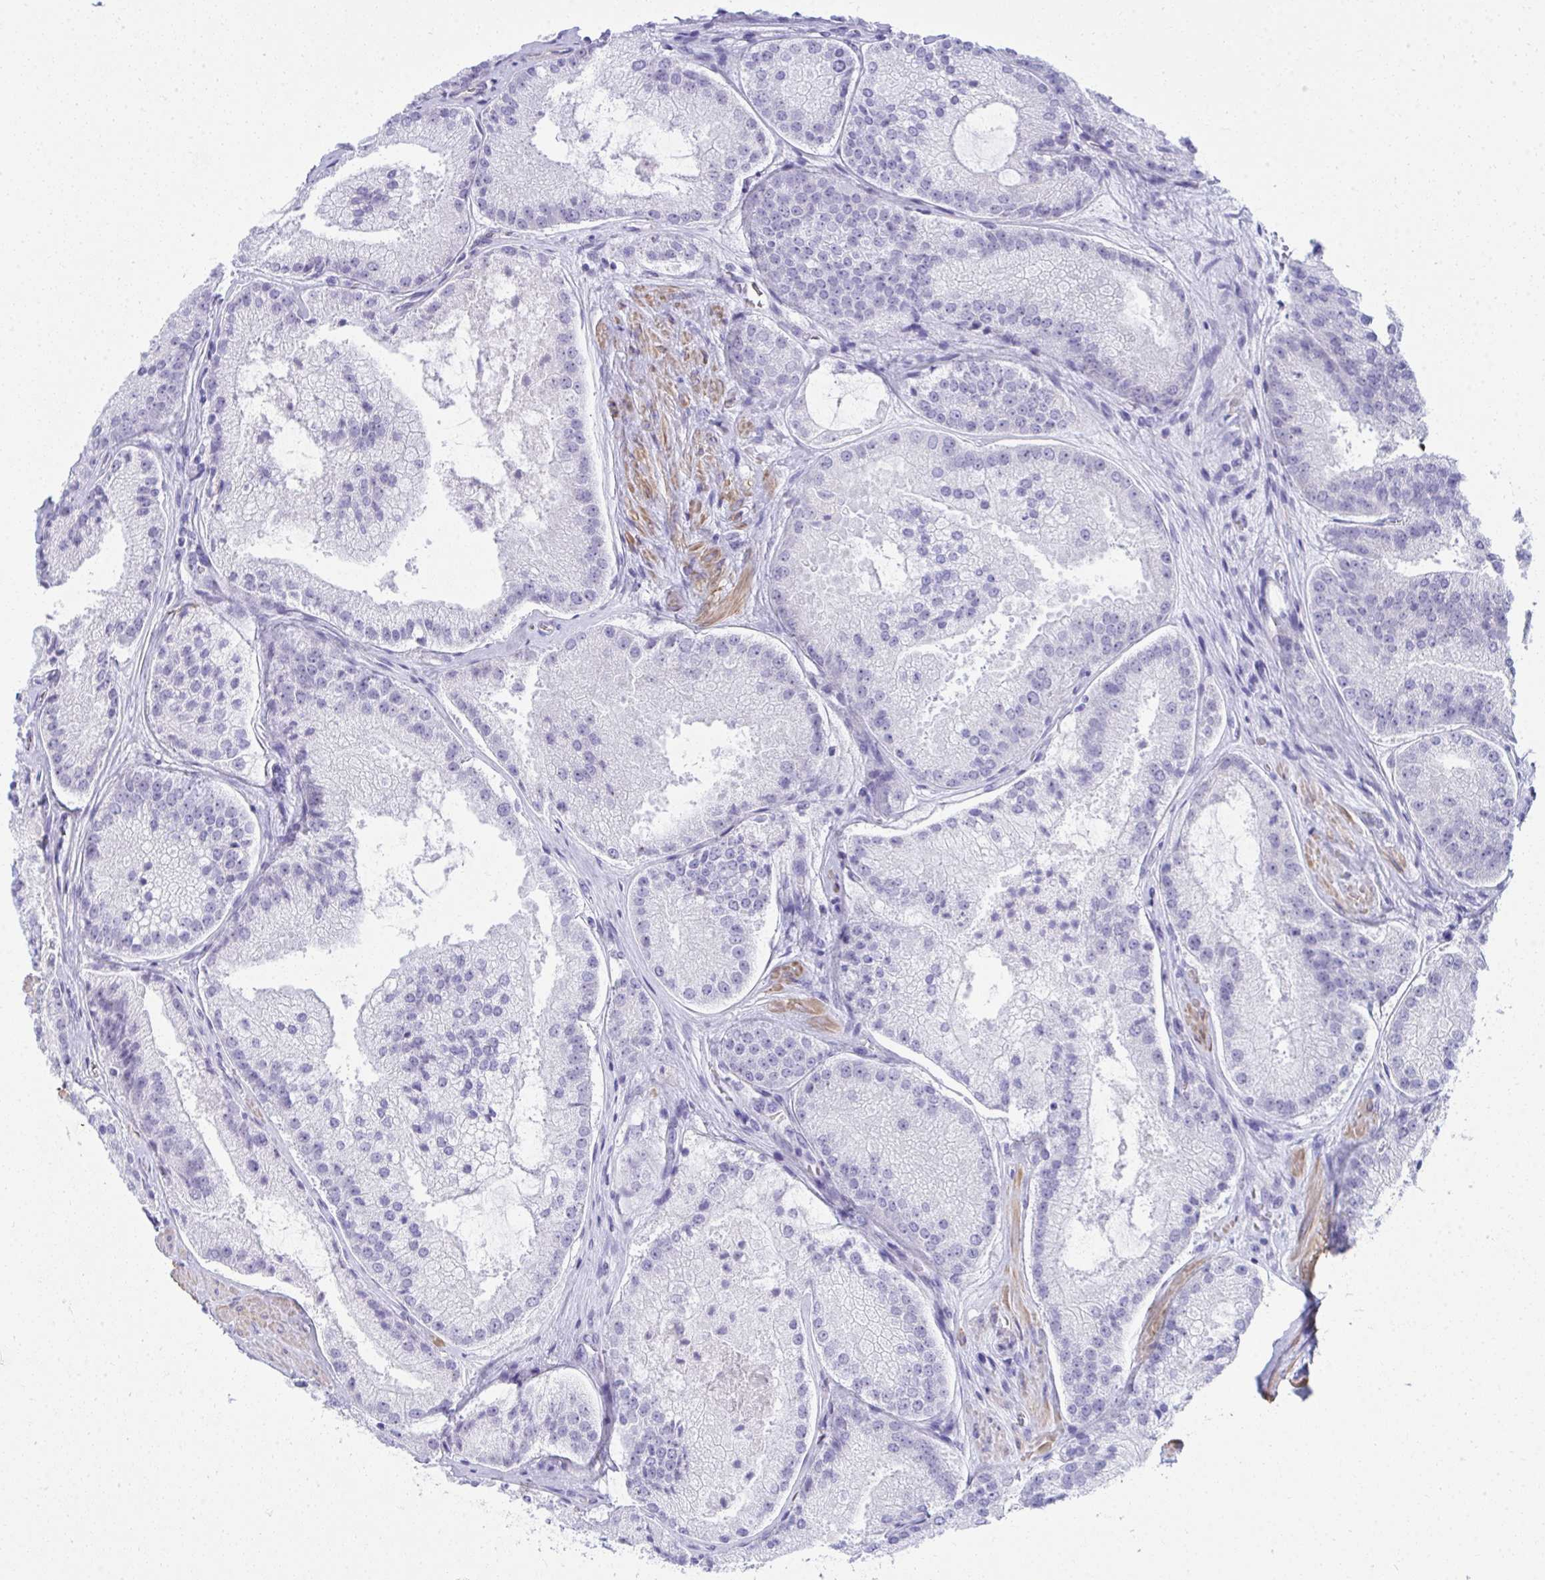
{"staining": {"intensity": "negative", "quantity": "none", "location": "none"}, "tissue": "prostate cancer", "cell_type": "Tumor cells", "image_type": "cancer", "snomed": [{"axis": "morphology", "description": "Adenocarcinoma, High grade"}, {"axis": "topography", "description": "Prostate"}], "caption": "A histopathology image of high-grade adenocarcinoma (prostate) stained for a protein exhibits no brown staining in tumor cells.", "gene": "PUS7L", "patient": {"sex": "male", "age": 73}}